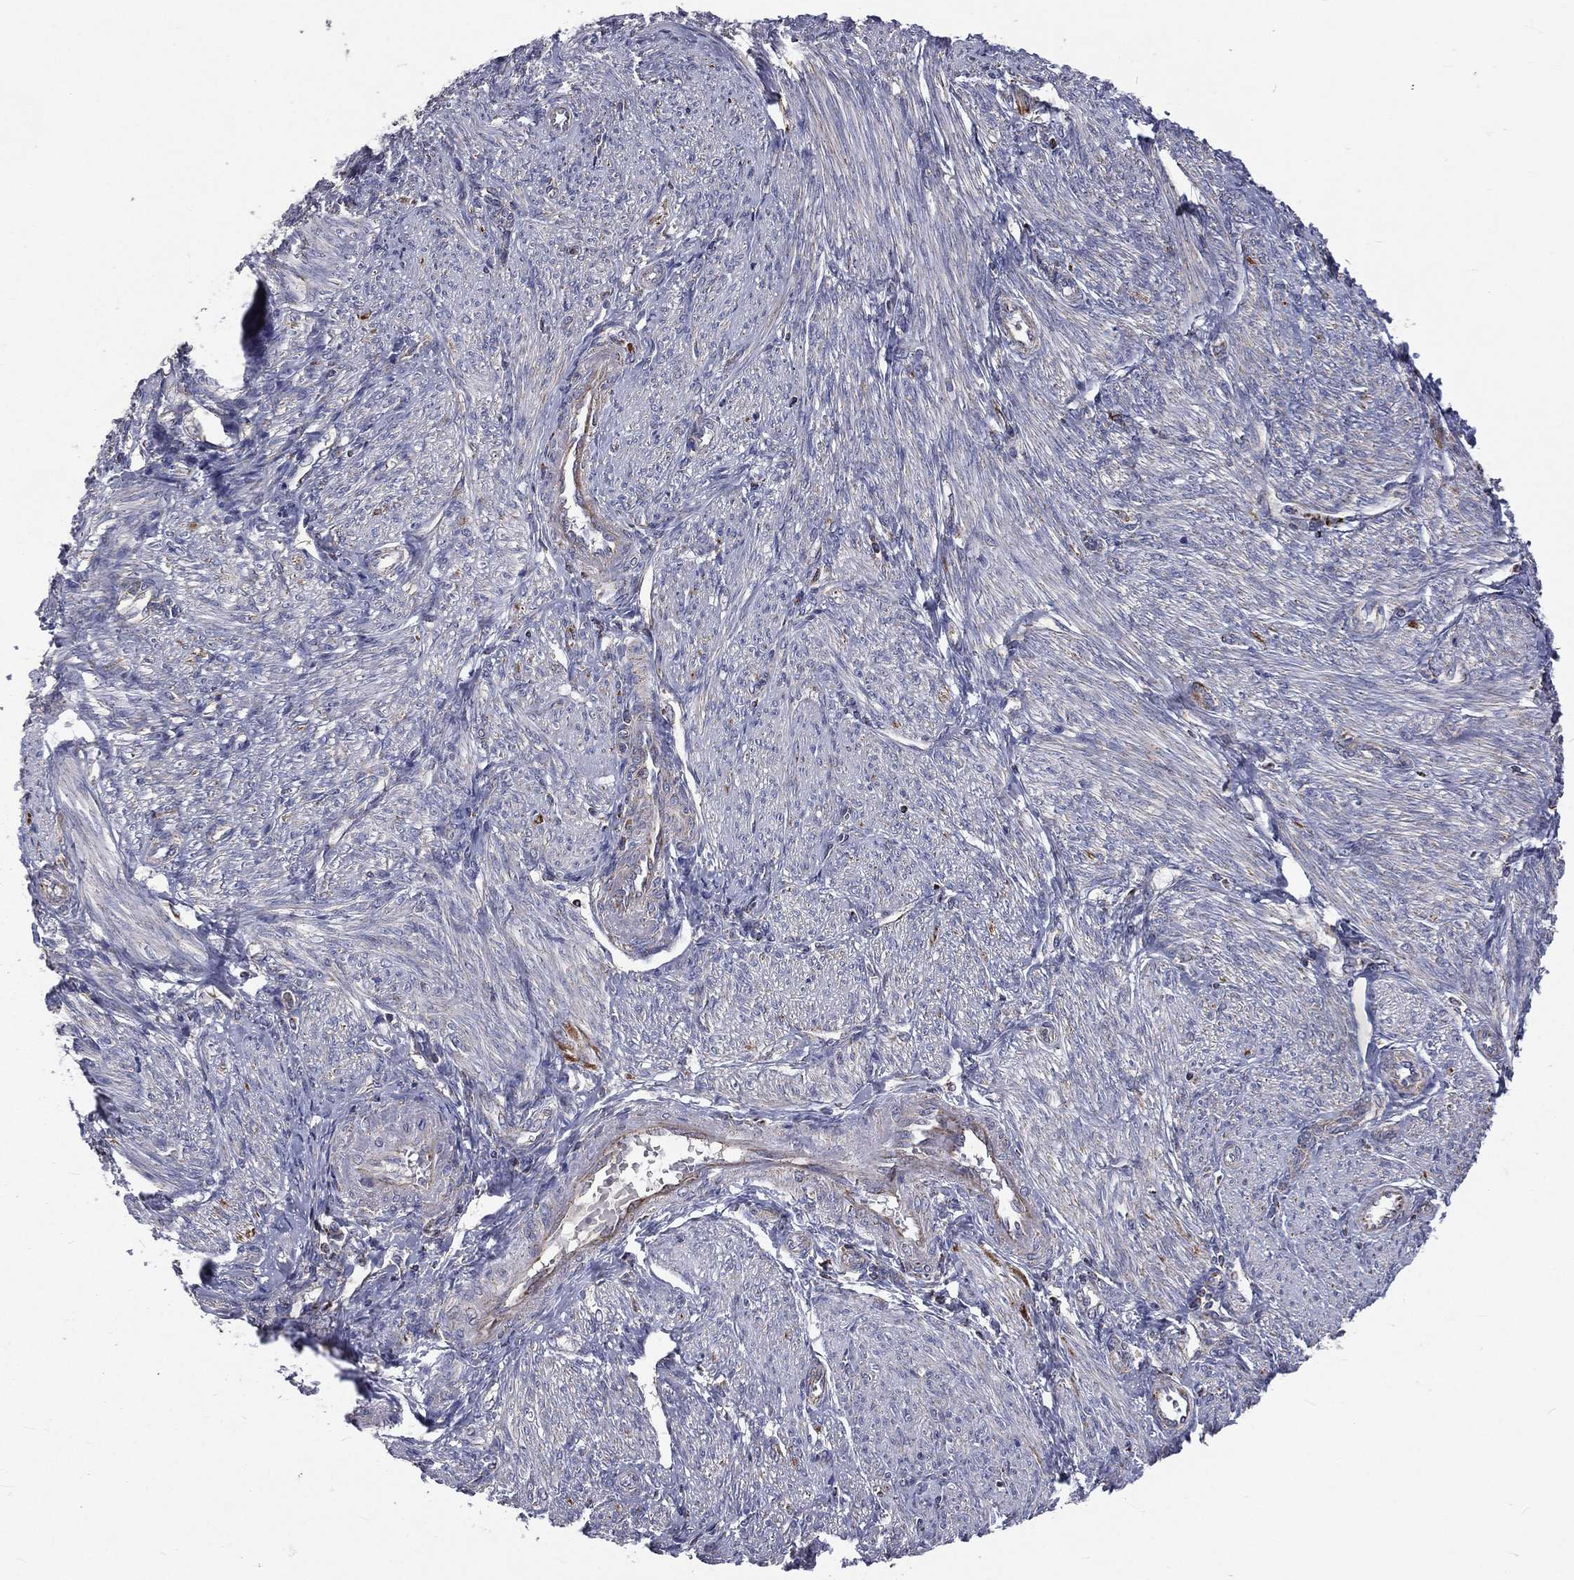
{"staining": {"intensity": "weak", "quantity": ">75%", "location": "cytoplasmic/membranous"}, "tissue": "endometrial cancer", "cell_type": "Tumor cells", "image_type": "cancer", "snomed": [{"axis": "morphology", "description": "Adenocarcinoma, NOS"}, {"axis": "topography", "description": "Endometrium"}], "caption": "Human endometrial adenocarcinoma stained for a protein (brown) shows weak cytoplasmic/membranous positive expression in approximately >75% of tumor cells.", "gene": "GPD1", "patient": {"sex": "female", "age": 68}}